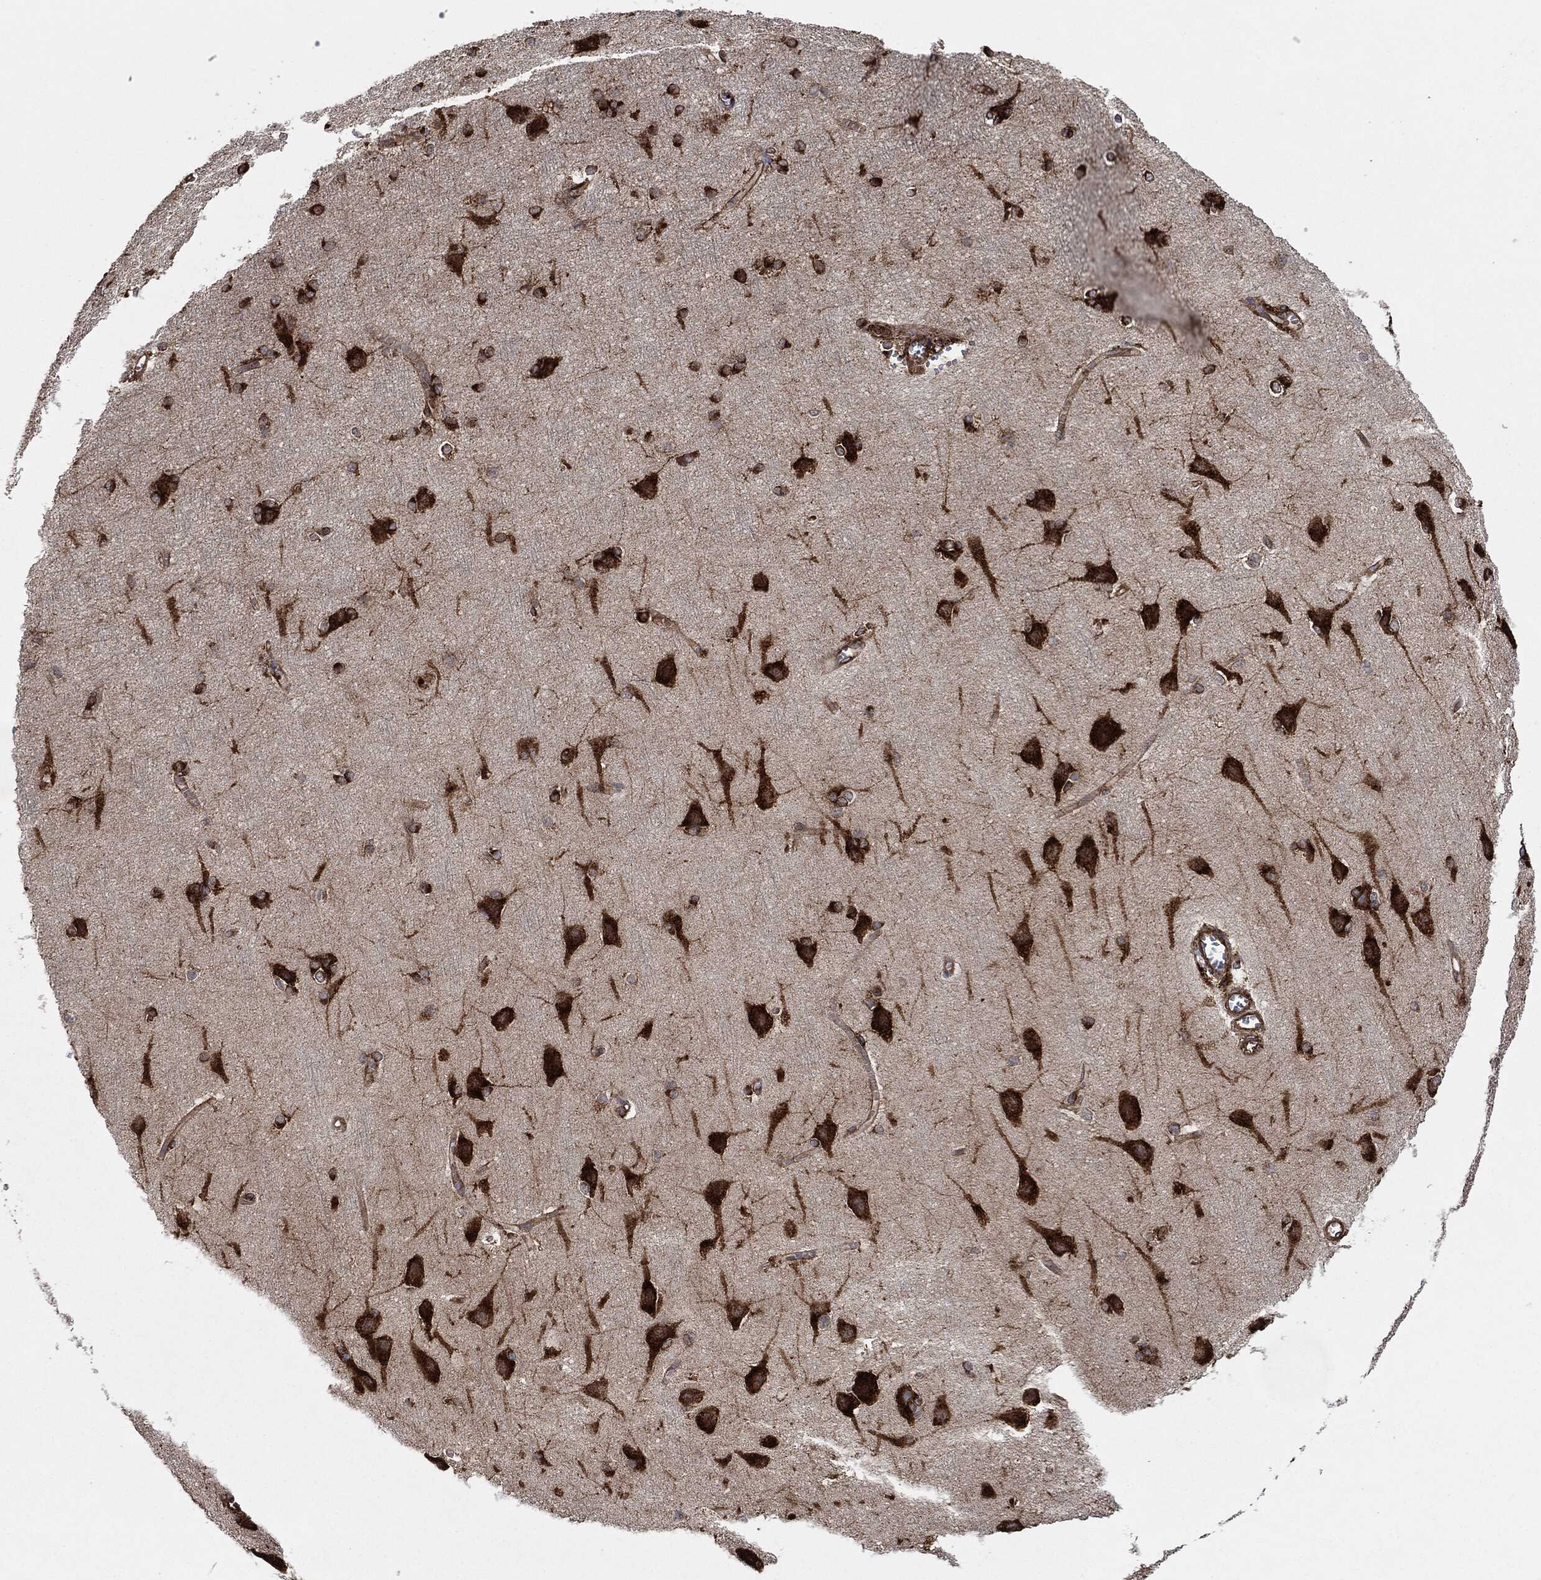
{"staining": {"intensity": "moderate", "quantity": "25%-75%", "location": "cytoplasmic/membranous"}, "tissue": "cerebral cortex", "cell_type": "Endothelial cells", "image_type": "normal", "snomed": [{"axis": "morphology", "description": "Normal tissue, NOS"}, {"axis": "topography", "description": "Cerebral cortex"}], "caption": "Brown immunohistochemical staining in unremarkable human cerebral cortex exhibits moderate cytoplasmic/membranous expression in approximately 25%-75% of endothelial cells.", "gene": "AMFR", "patient": {"sex": "male", "age": 37}}